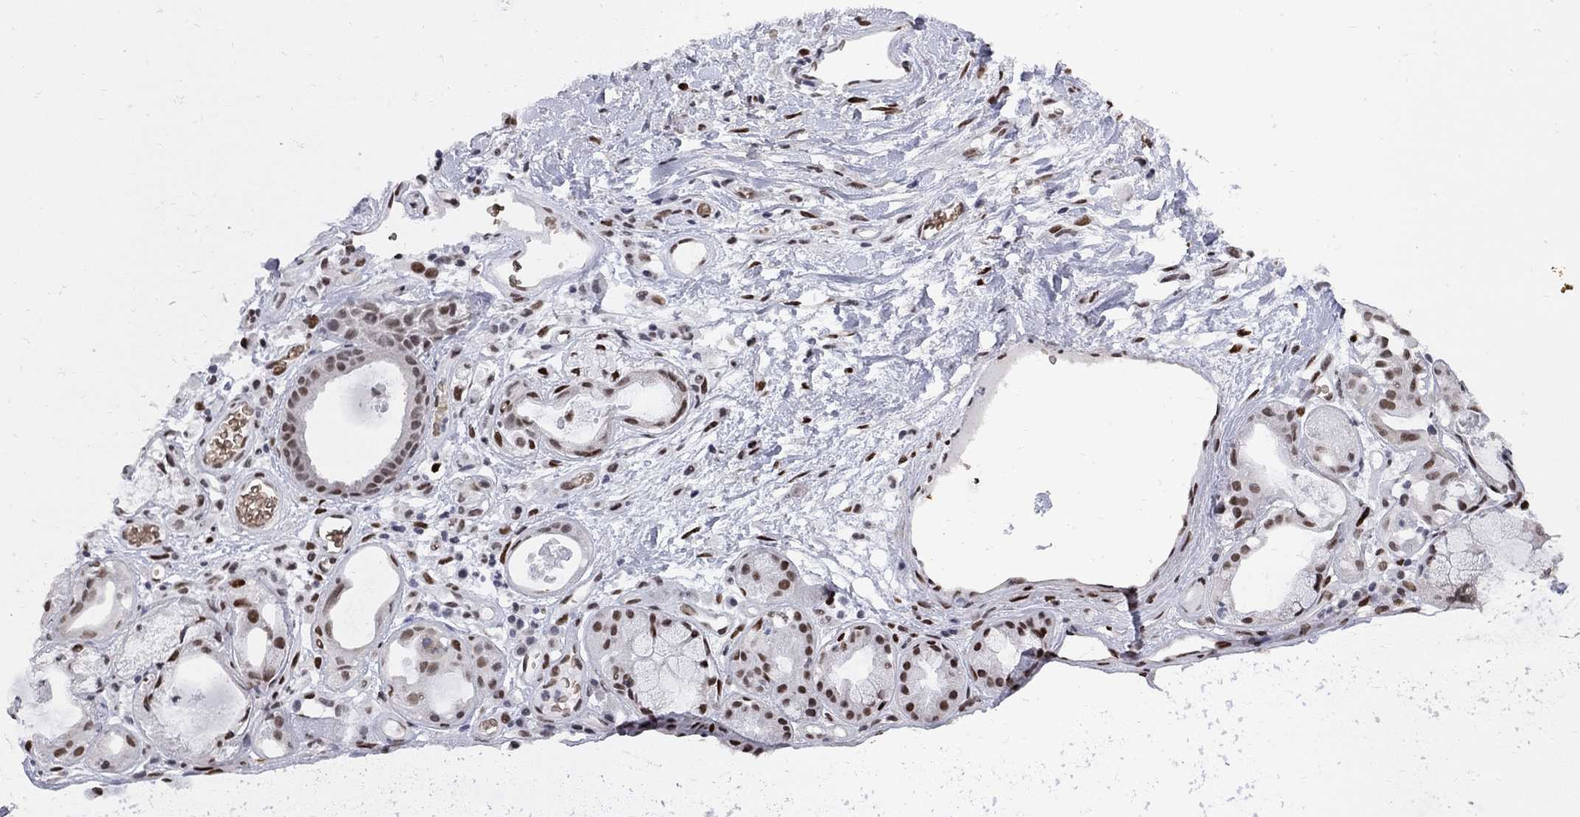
{"staining": {"intensity": "strong", "quantity": ">75%", "location": "nuclear"}, "tissue": "soft tissue", "cell_type": "Fibroblasts", "image_type": "normal", "snomed": [{"axis": "morphology", "description": "Normal tissue, NOS"}, {"axis": "topography", "description": "Cartilage tissue"}], "caption": "Protein expression by IHC shows strong nuclear staining in approximately >75% of fibroblasts in benign soft tissue.", "gene": "ZBTB47", "patient": {"sex": "male", "age": 81}}